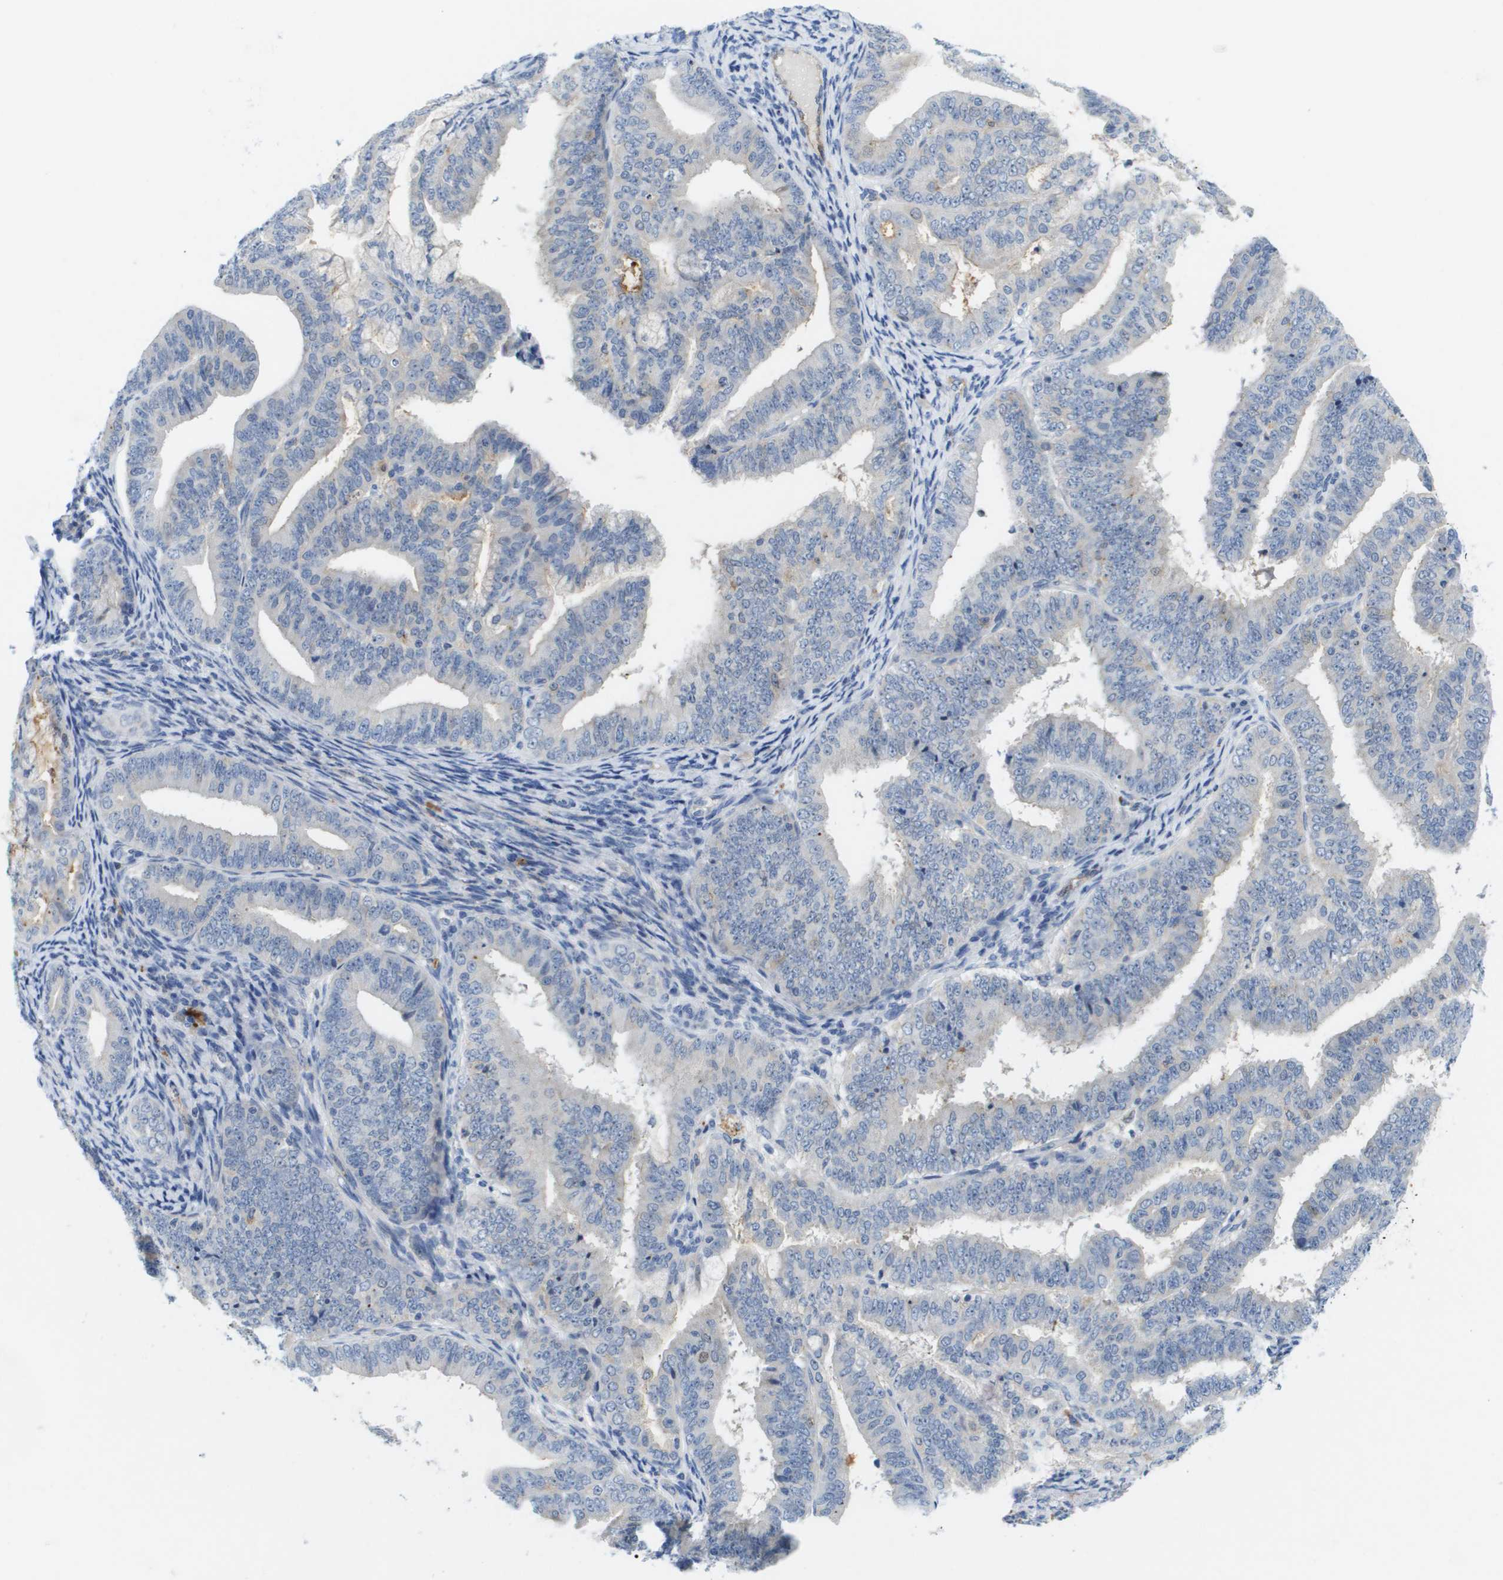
{"staining": {"intensity": "negative", "quantity": "none", "location": "none"}, "tissue": "endometrial cancer", "cell_type": "Tumor cells", "image_type": "cancer", "snomed": [{"axis": "morphology", "description": "Adenocarcinoma, NOS"}, {"axis": "topography", "description": "Endometrium"}], "caption": "Image shows no significant protein expression in tumor cells of endometrial cancer (adenocarcinoma).", "gene": "LIPG", "patient": {"sex": "female", "age": 63}}